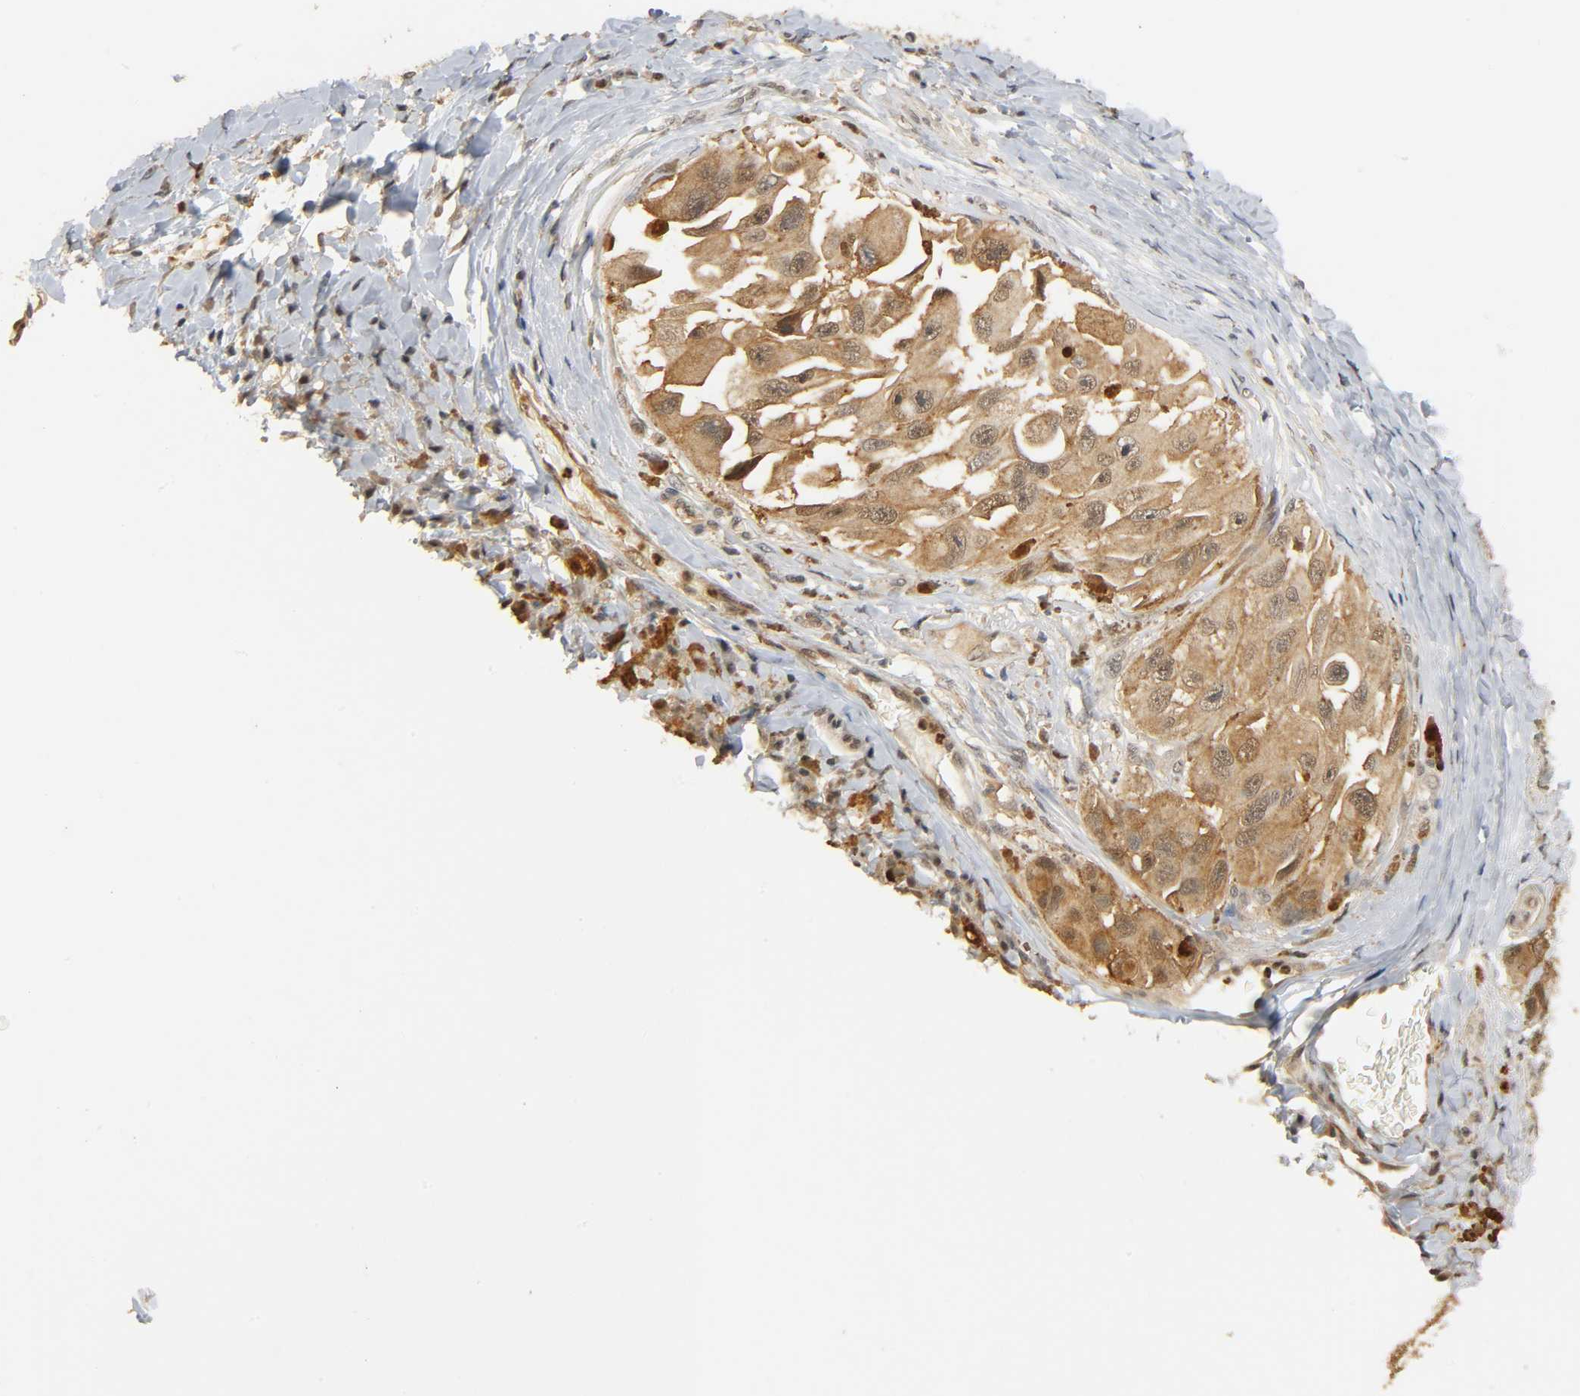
{"staining": {"intensity": "moderate", "quantity": ">75%", "location": "cytoplasmic/membranous,nuclear"}, "tissue": "melanoma", "cell_type": "Tumor cells", "image_type": "cancer", "snomed": [{"axis": "morphology", "description": "Malignant melanoma, NOS"}, {"axis": "topography", "description": "Skin"}], "caption": "IHC staining of melanoma, which reveals medium levels of moderate cytoplasmic/membranous and nuclear expression in about >75% of tumor cells indicating moderate cytoplasmic/membranous and nuclear protein staining. The staining was performed using DAB (3,3'-diaminobenzidine) (brown) for protein detection and nuclei were counterstained in hematoxylin (blue).", "gene": "ZFPM2", "patient": {"sex": "female", "age": 73}}